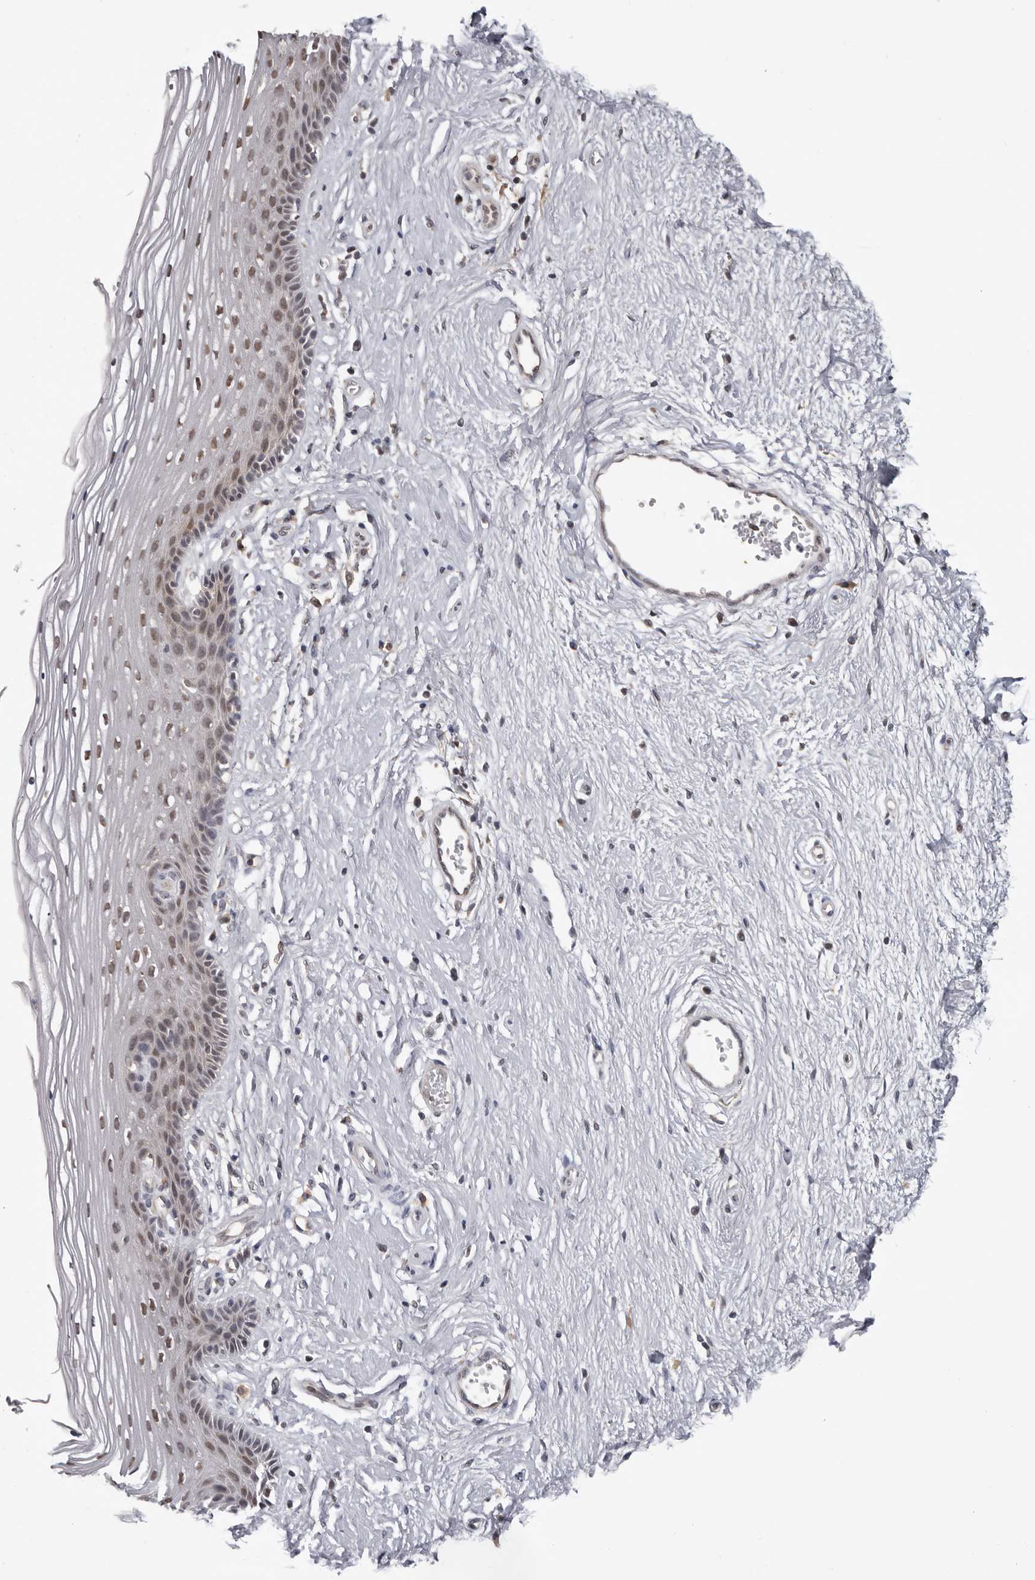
{"staining": {"intensity": "moderate", "quantity": "25%-75%", "location": "nuclear"}, "tissue": "vagina", "cell_type": "Squamous epithelial cells", "image_type": "normal", "snomed": [{"axis": "morphology", "description": "Normal tissue, NOS"}, {"axis": "topography", "description": "Vagina"}], "caption": "Immunohistochemistry (IHC) photomicrograph of unremarkable vagina stained for a protein (brown), which demonstrates medium levels of moderate nuclear expression in approximately 25%-75% of squamous epithelial cells.", "gene": "MOGAT2", "patient": {"sex": "female", "age": 46}}